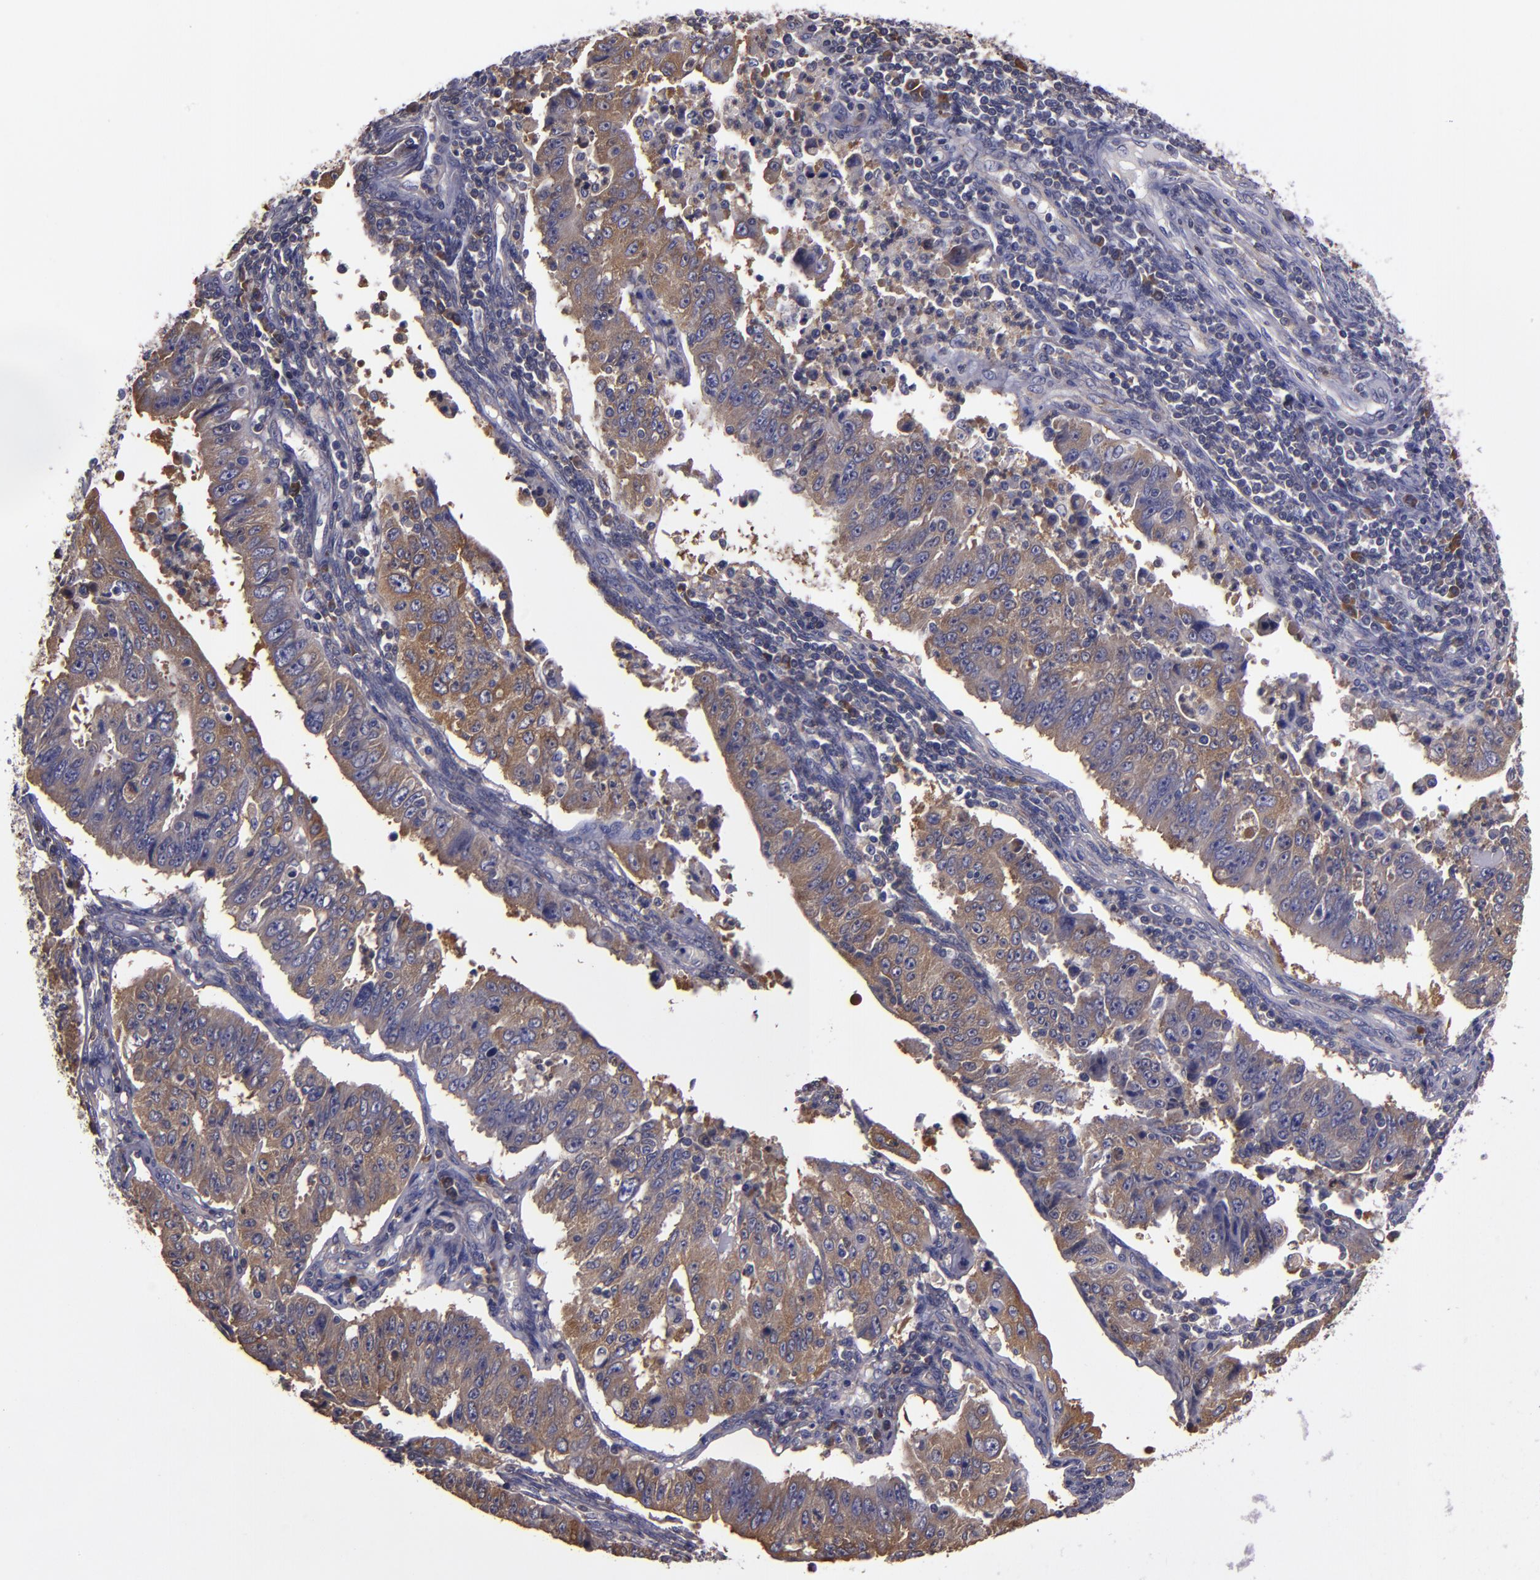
{"staining": {"intensity": "weak", "quantity": "25%-75%", "location": "cytoplasmic/membranous"}, "tissue": "endometrial cancer", "cell_type": "Tumor cells", "image_type": "cancer", "snomed": [{"axis": "morphology", "description": "Adenocarcinoma, NOS"}, {"axis": "topography", "description": "Endometrium"}], "caption": "High-magnification brightfield microscopy of endometrial cancer (adenocarcinoma) stained with DAB (brown) and counterstained with hematoxylin (blue). tumor cells exhibit weak cytoplasmic/membranous staining is seen in about25%-75% of cells. The protein of interest is shown in brown color, while the nuclei are stained blue.", "gene": "CARS1", "patient": {"sex": "female", "age": 42}}